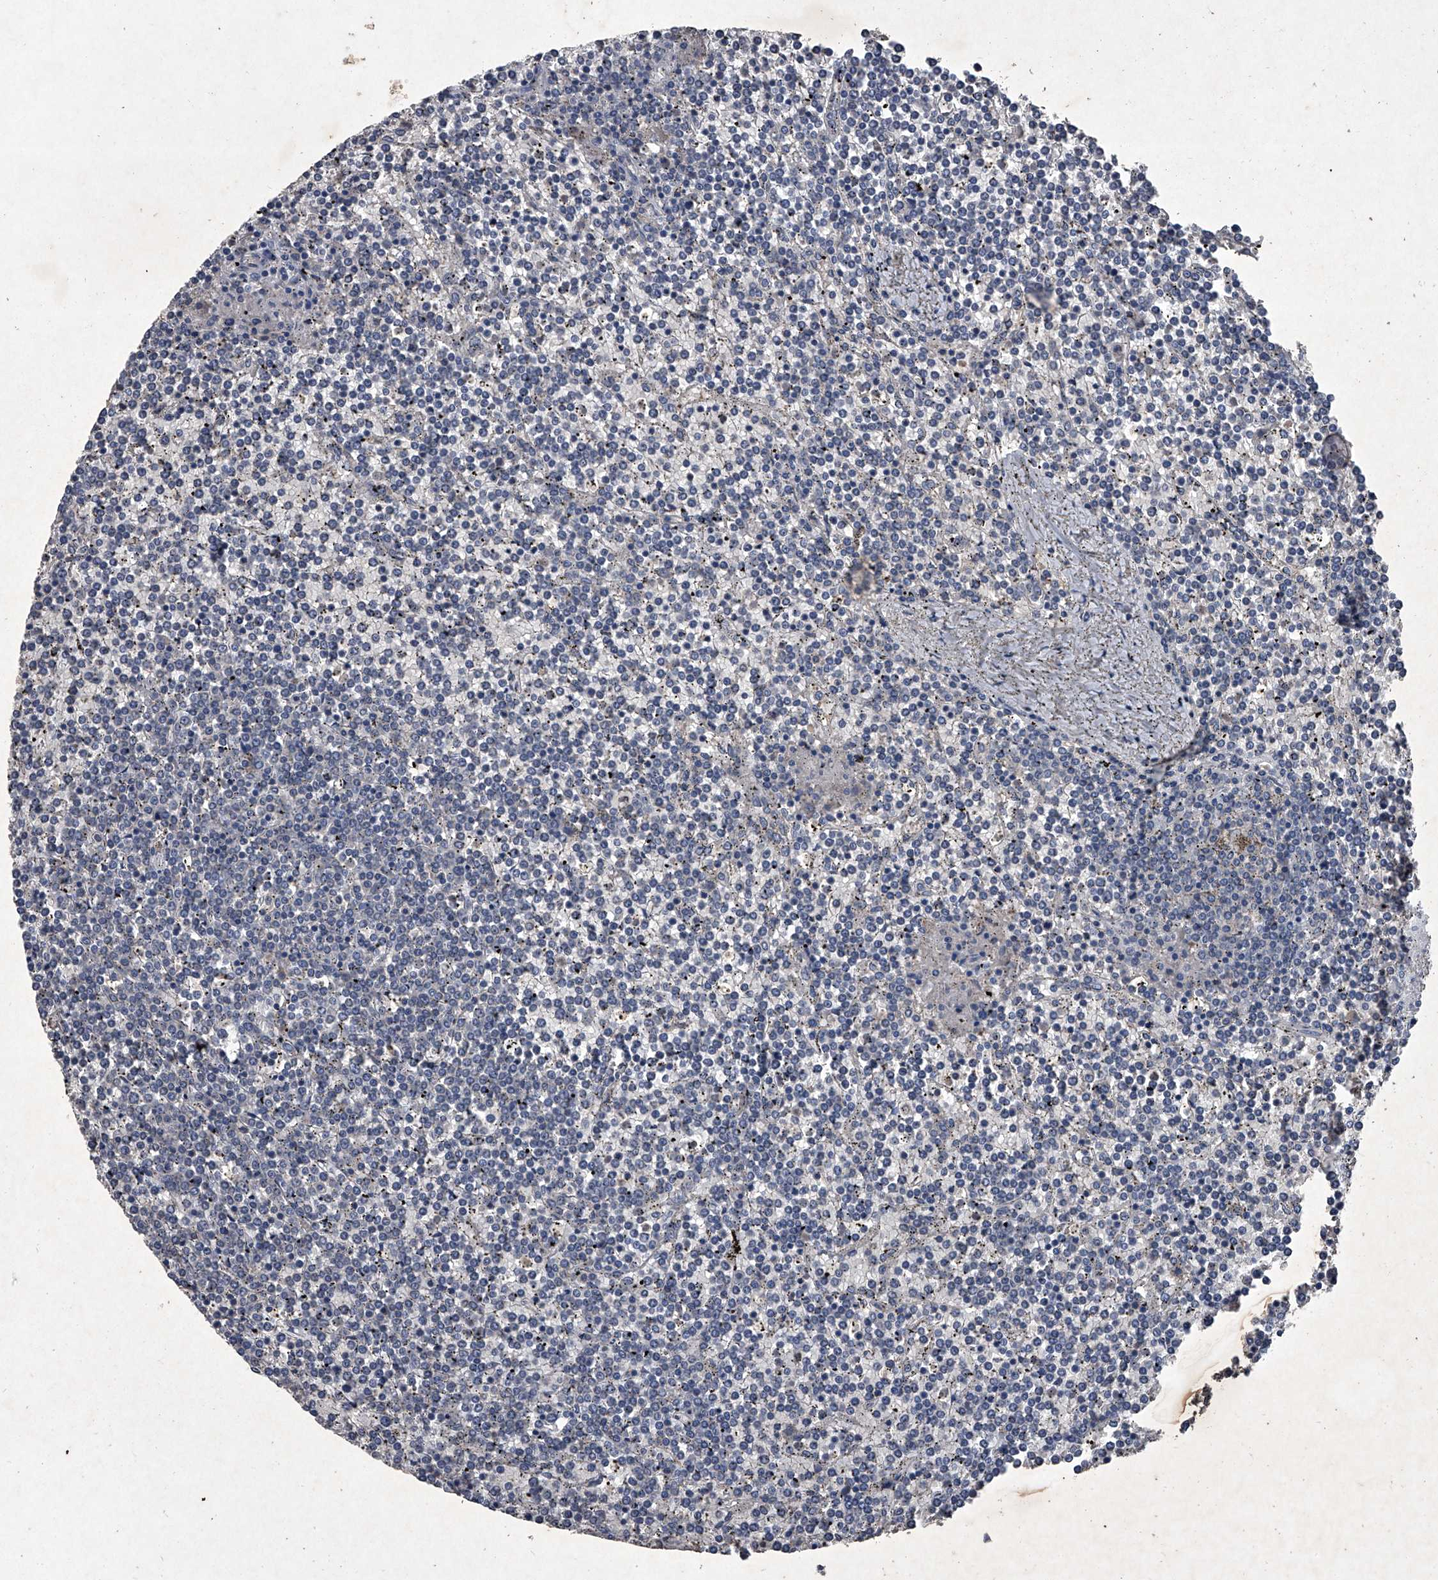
{"staining": {"intensity": "negative", "quantity": "none", "location": "none"}, "tissue": "lymphoma", "cell_type": "Tumor cells", "image_type": "cancer", "snomed": [{"axis": "morphology", "description": "Malignant lymphoma, non-Hodgkin's type, Low grade"}, {"axis": "topography", "description": "Spleen"}], "caption": "Immunohistochemistry of lymphoma exhibits no staining in tumor cells. (Stains: DAB (3,3'-diaminobenzidine) IHC with hematoxylin counter stain, Microscopy: brightfield microscopy at high magnification).", "gene": "MAPKAP1", "patient": {"sex": "female", "age": 19}}